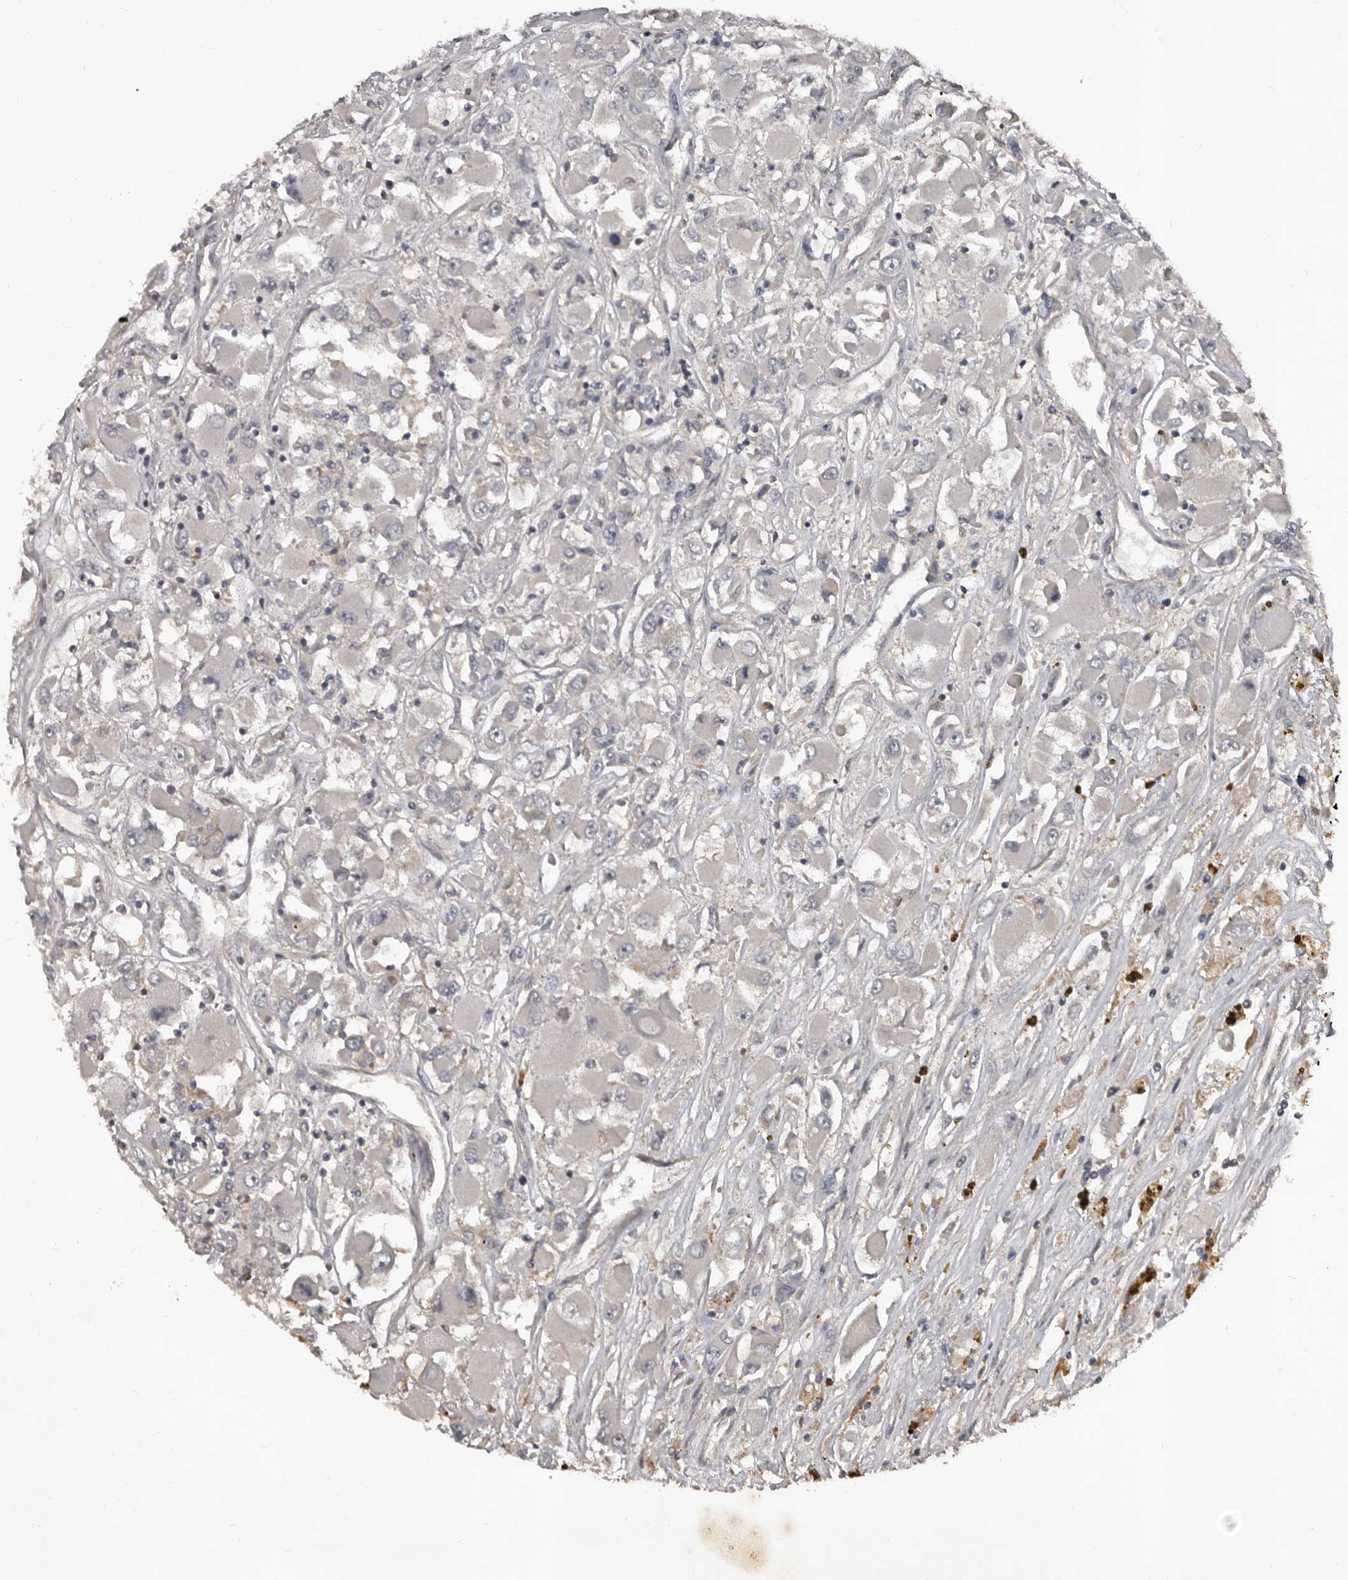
{"staining": {"intensity": "negative", "quantity": "none", "location": "none"}, "tissue": "renal cancer", "cell_type": "Tumor cells", "image_type": "cancer", "snomed": [{"axis": "morphology", "description": "Adenocarcinoma, NOS"}, {"axis": "topography", "description": "Kidney"}], "caption": "A high-resolution micrograph shows immunohistochemistry (IHC) staining of renal adenocarcinoma, which demonstrates no significant positivity in tumor cells.", "gene": "GREB1", "patient": {"sex": "female", "age": 52}}